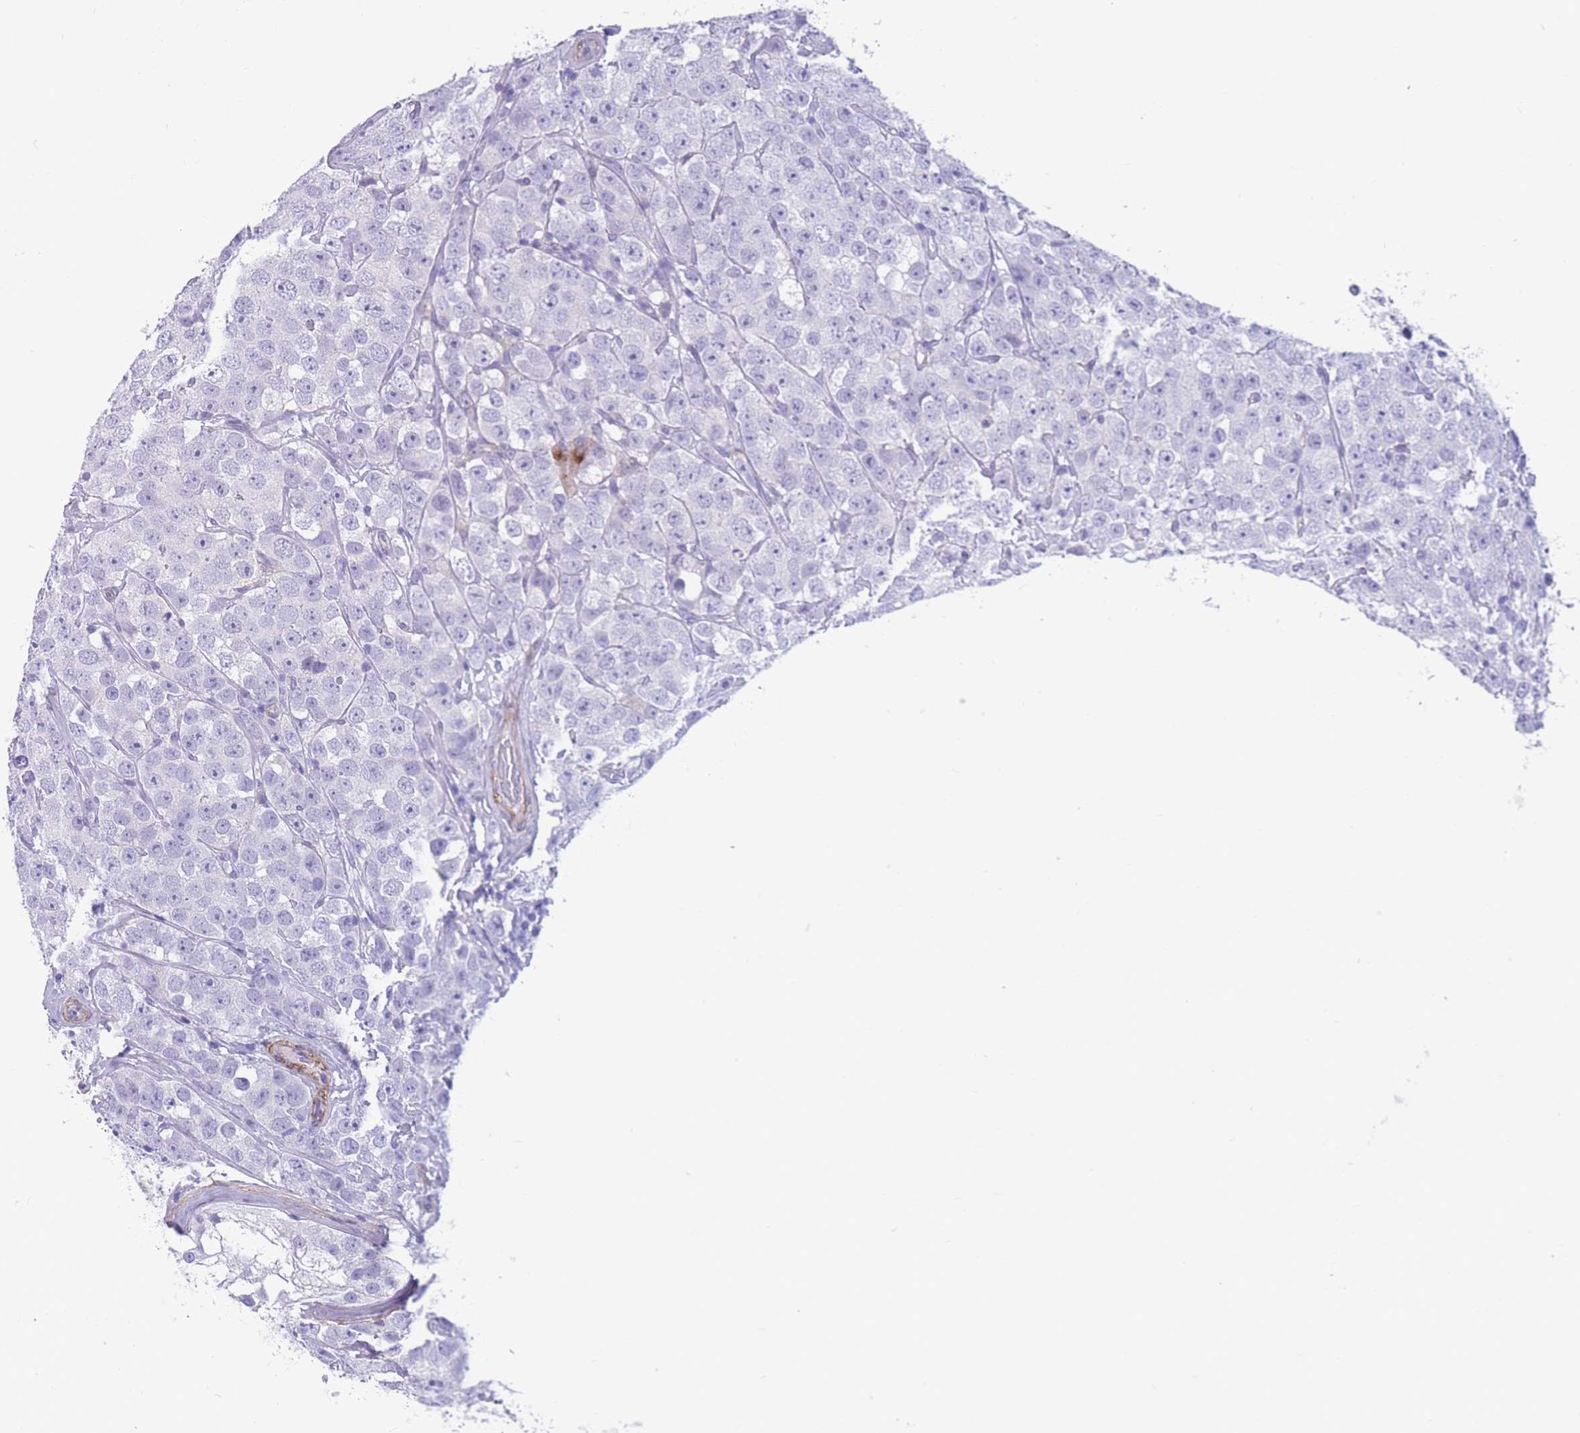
{"staining": {"intensity": "negative", "quantity": "none", "location": "none"}, "tissue": "testis cancer", "cell_type": "Tumor cells", "image_type": "cancer", "snomed": [{"axis": "morphology", "description": "Seminoma, NOS"}, {"axis": "topography", "description": "Testis"}], "caption": "Tumor cells are negative for protein expression in human testis cancer.", "gene": "DPYD", "patient": {"sex": "male", "age": 28}}